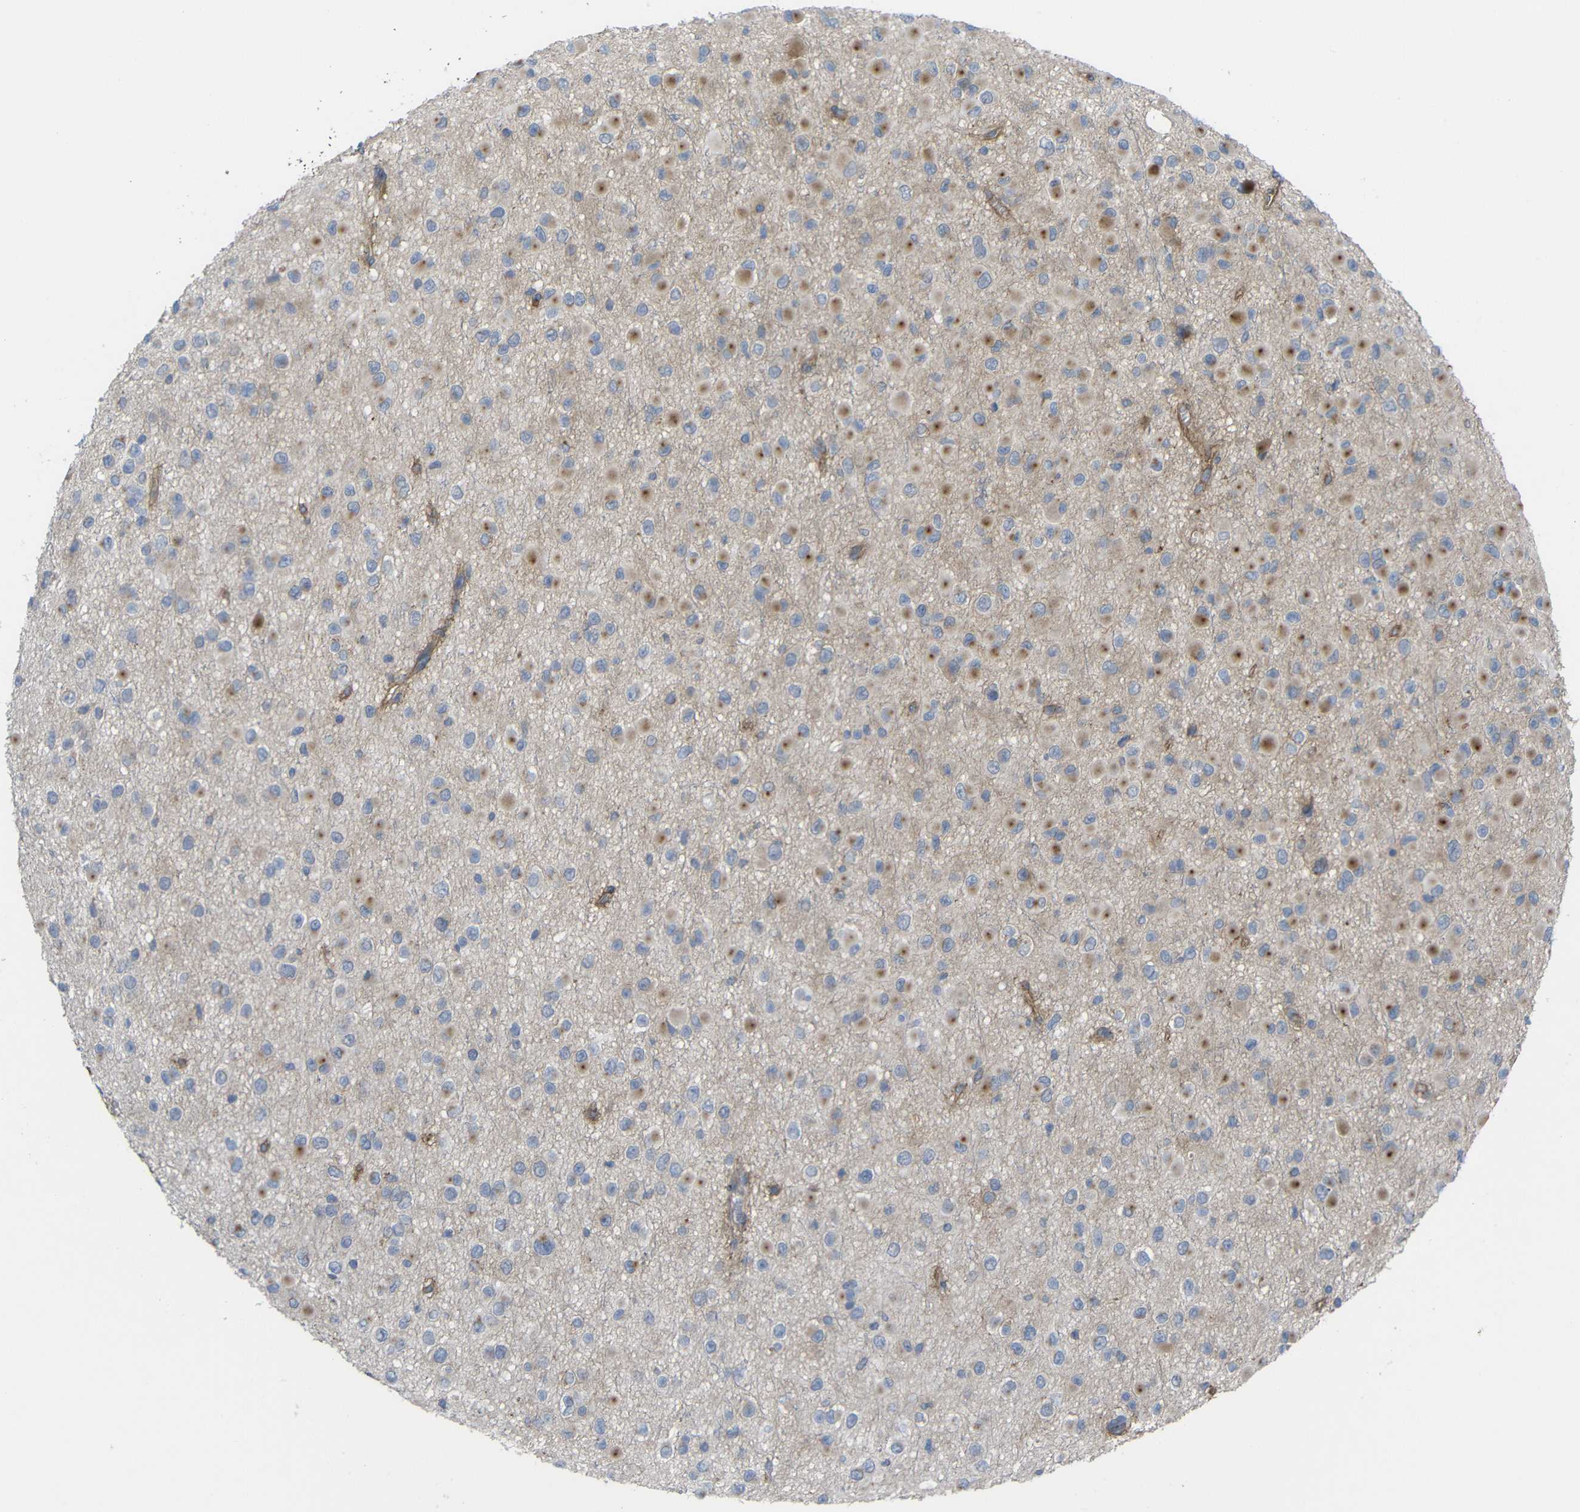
{"staining": {"intensity": "moderate", "quantity": ">75%", "location": "cytoplasmic/membranous"}, "tissue": "glioma", "cell_type": "Tumor cells", "image_type": "cancer", "snomed": [{"axis": "morphology", "description": "Glioma, malignant, Low grade"}, {"axis": "topography", "description": "Brain"}], "caption": "Tumor cells exhibit moderate cytoplasmic/membranous staining in about >75% of cells in glioma.", "gene": "SYPL1", "patient": {"sex": "male", "age": 42}}